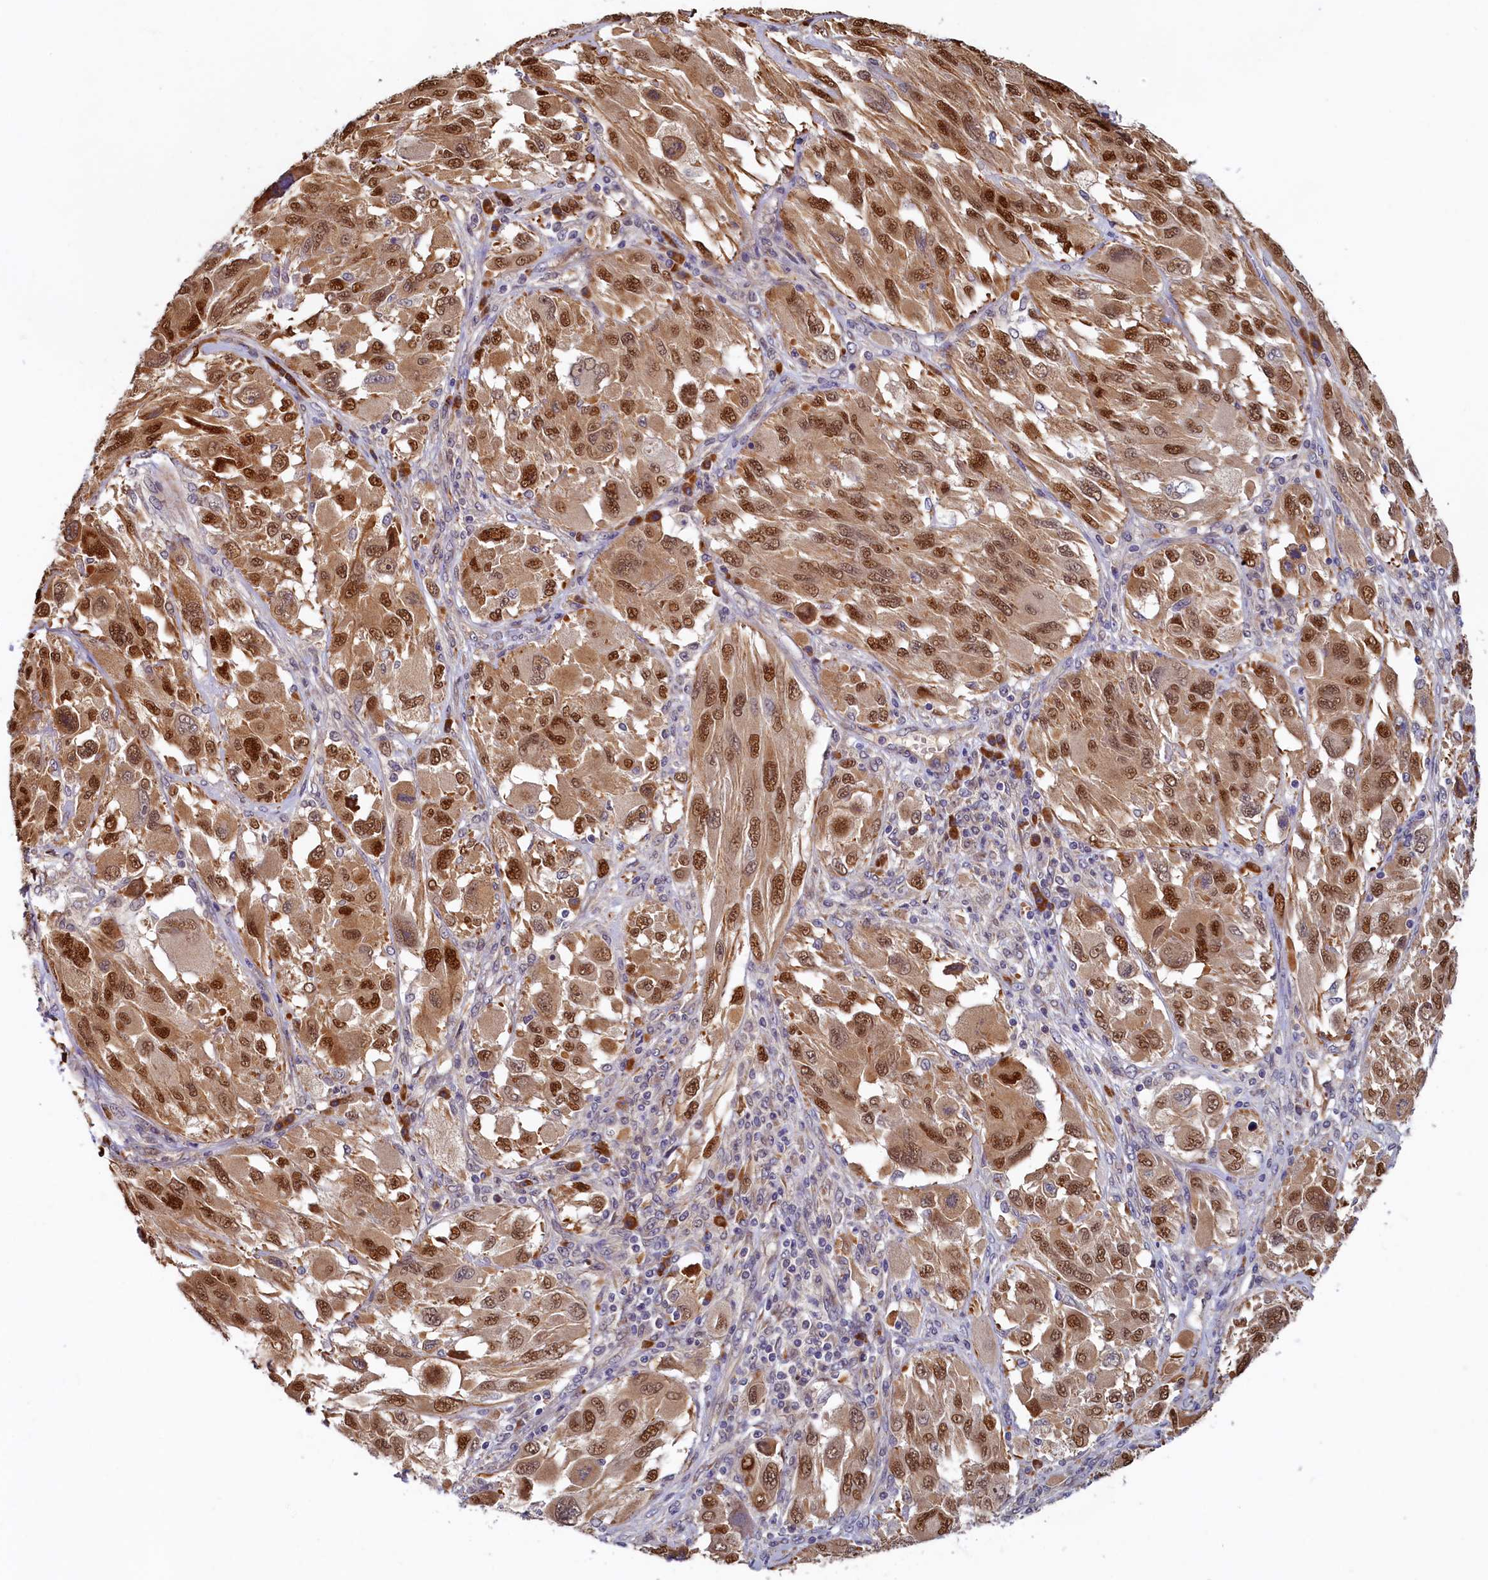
{"staining": {"intensity": "moderate", "quantity": ">75%", "location": "nuclear"}, "tissue": "melanoma", "cell_type": "Tumor cells", "image_type": "cancer", "snomed": [{"axis": "morphology", "description": "Malignant melanoma, NOS"}, {"axis": "topography", "description": "Skin"}], "caption": "Immunohistochemical staining of human malignant melanoma exhibits medium levels of moderate nuclear protein expression in approximately >75% of tumor cells. Immunohistochemistry stains the protein in brown and the nuclei are stained blue.", "gene": "SLC16A14", "patient": {"sex": "female", "age": 91}}